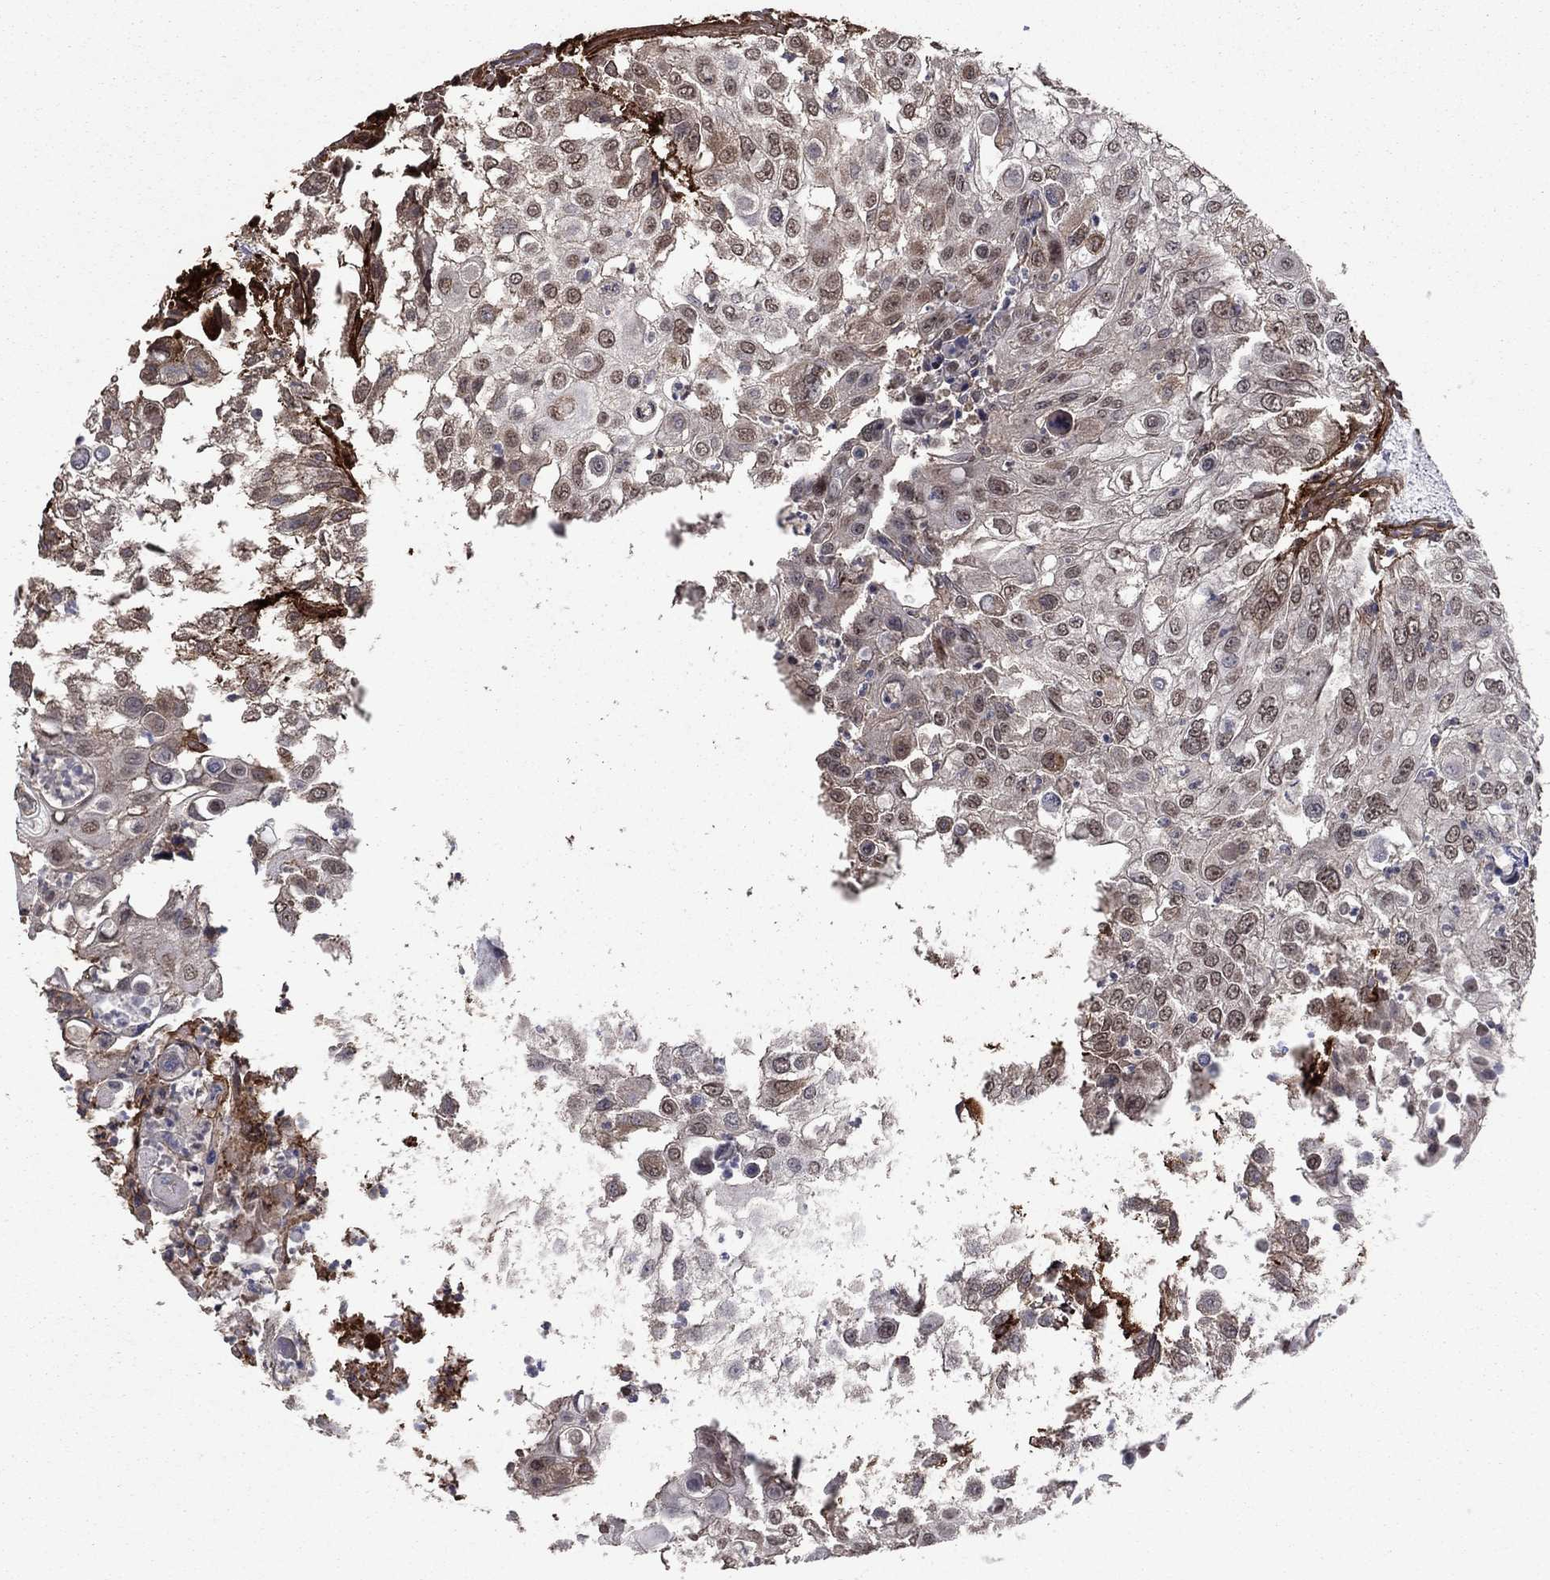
{"staining": {"intensity": "negative", "quantity": "none", "location": "none"}, "tissue": "urothelial cancer", "cell_type": "Tumor cells", "image_type": "cancer", "snomed": [{"axis": "morphology", "description": "Urothelial carcinoma, High grade"}, {"axis": "topography", "description": "Urinary bladder"}], "caption": "DAB immunohistochemical staining of high-grade urothelial carcinoma displays no significant expression in tumor cells.", "gene": "COL18A1", "patient": {"sex": "female", "age": 79}}